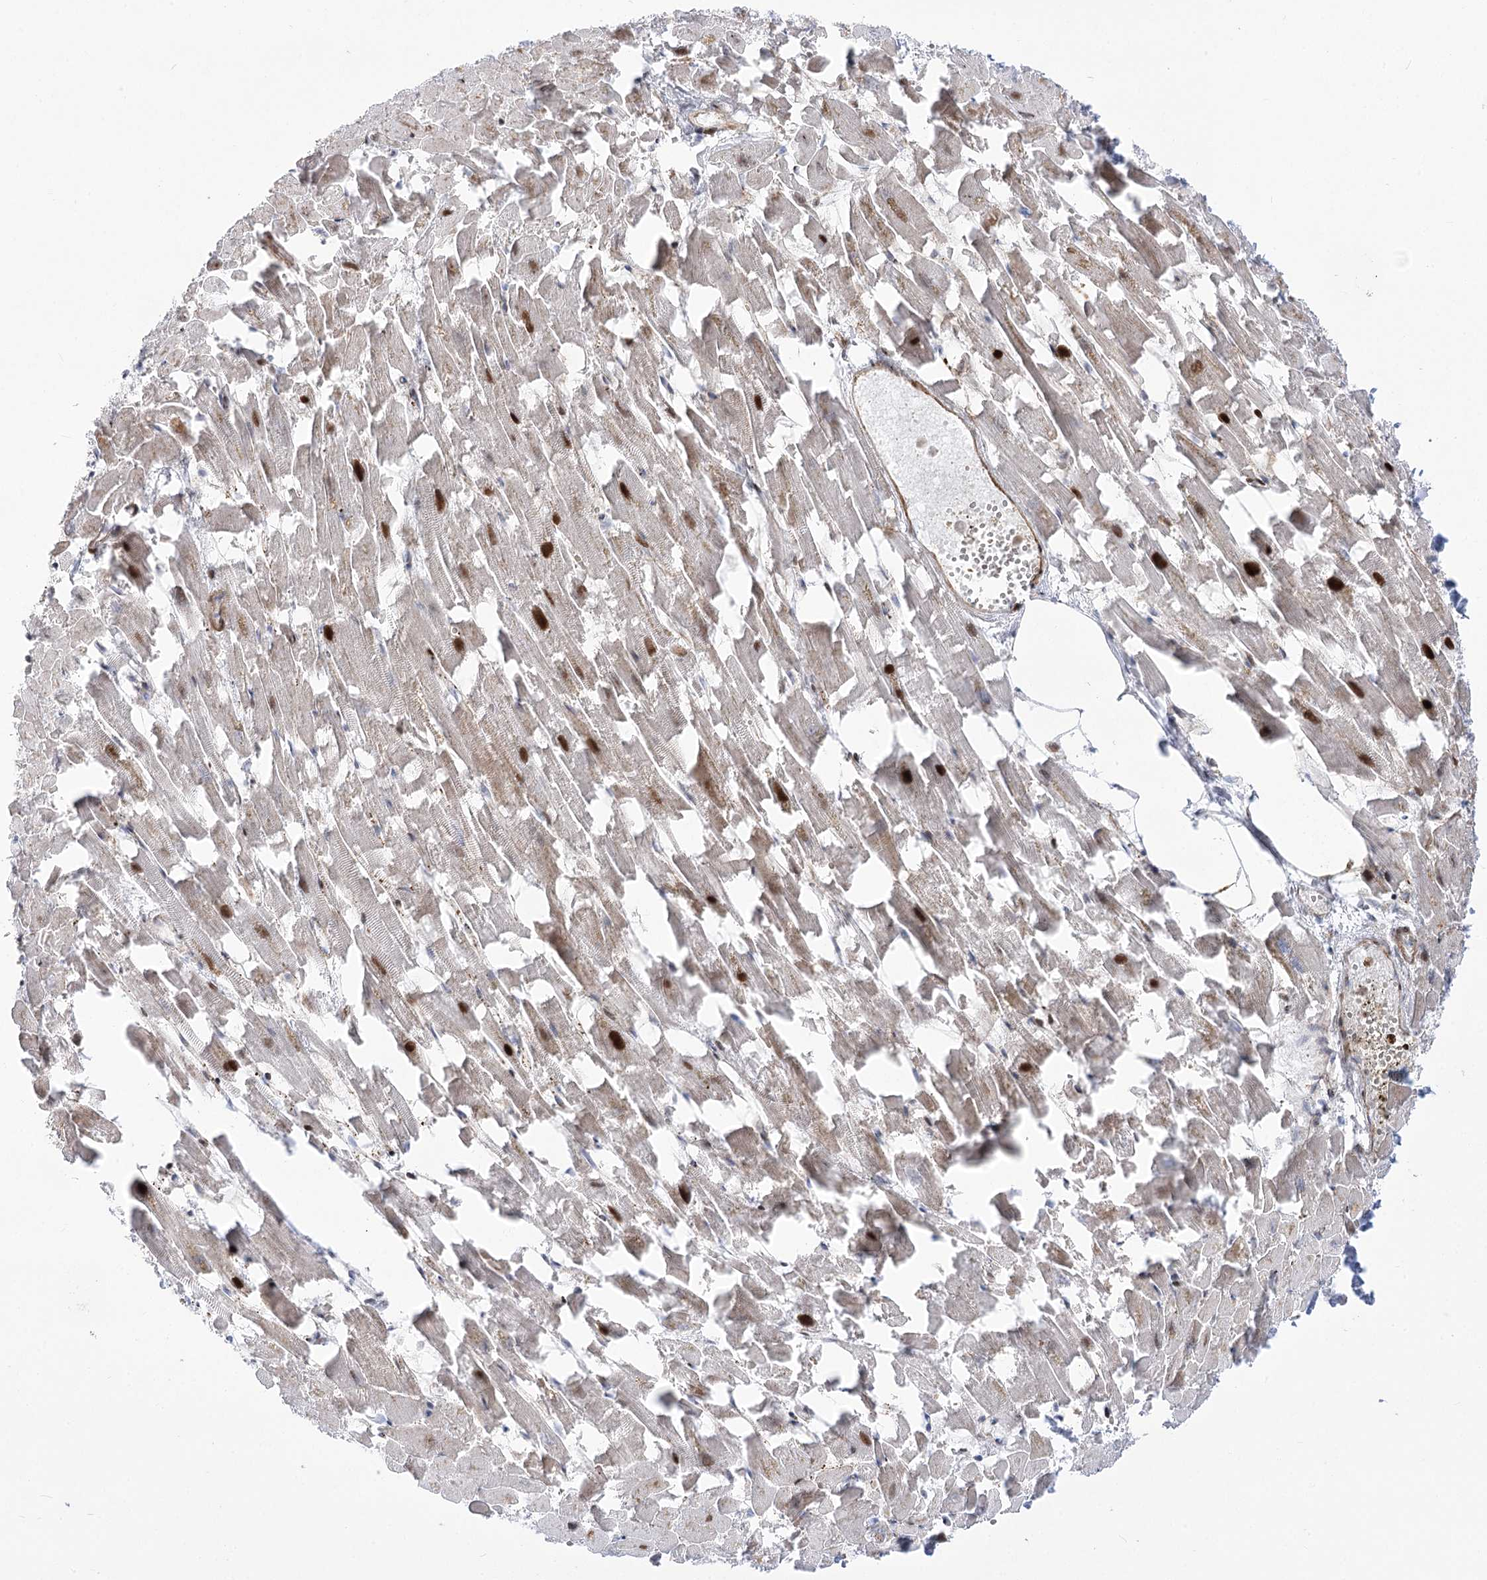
{"staining": {"intensity": "moderate", "quantity": "<25%", "location": "cytoplasmic/membranous"}, "tissue": "heart muscle", "cell_type": "Cardiomyocytes", "image_type": "normal", "snomed": [{"axis": "morphology", "description": "Normal tissue, NOS"}, {"axis": "topography", "description": "Heart"}], "caption": "Protein analysis of benign heart muscle exhibits moderate cytoplasmic/membranous positivity in about <25% of cardiomyocytes. The staining was performed using DAB to visualize the protein expression in brown, while the nuclei were stained in blue with hematoxylin (Magnification: 20x).", "gene": "ANKRD23", "patient": {"sex": "female", "age": 64}}